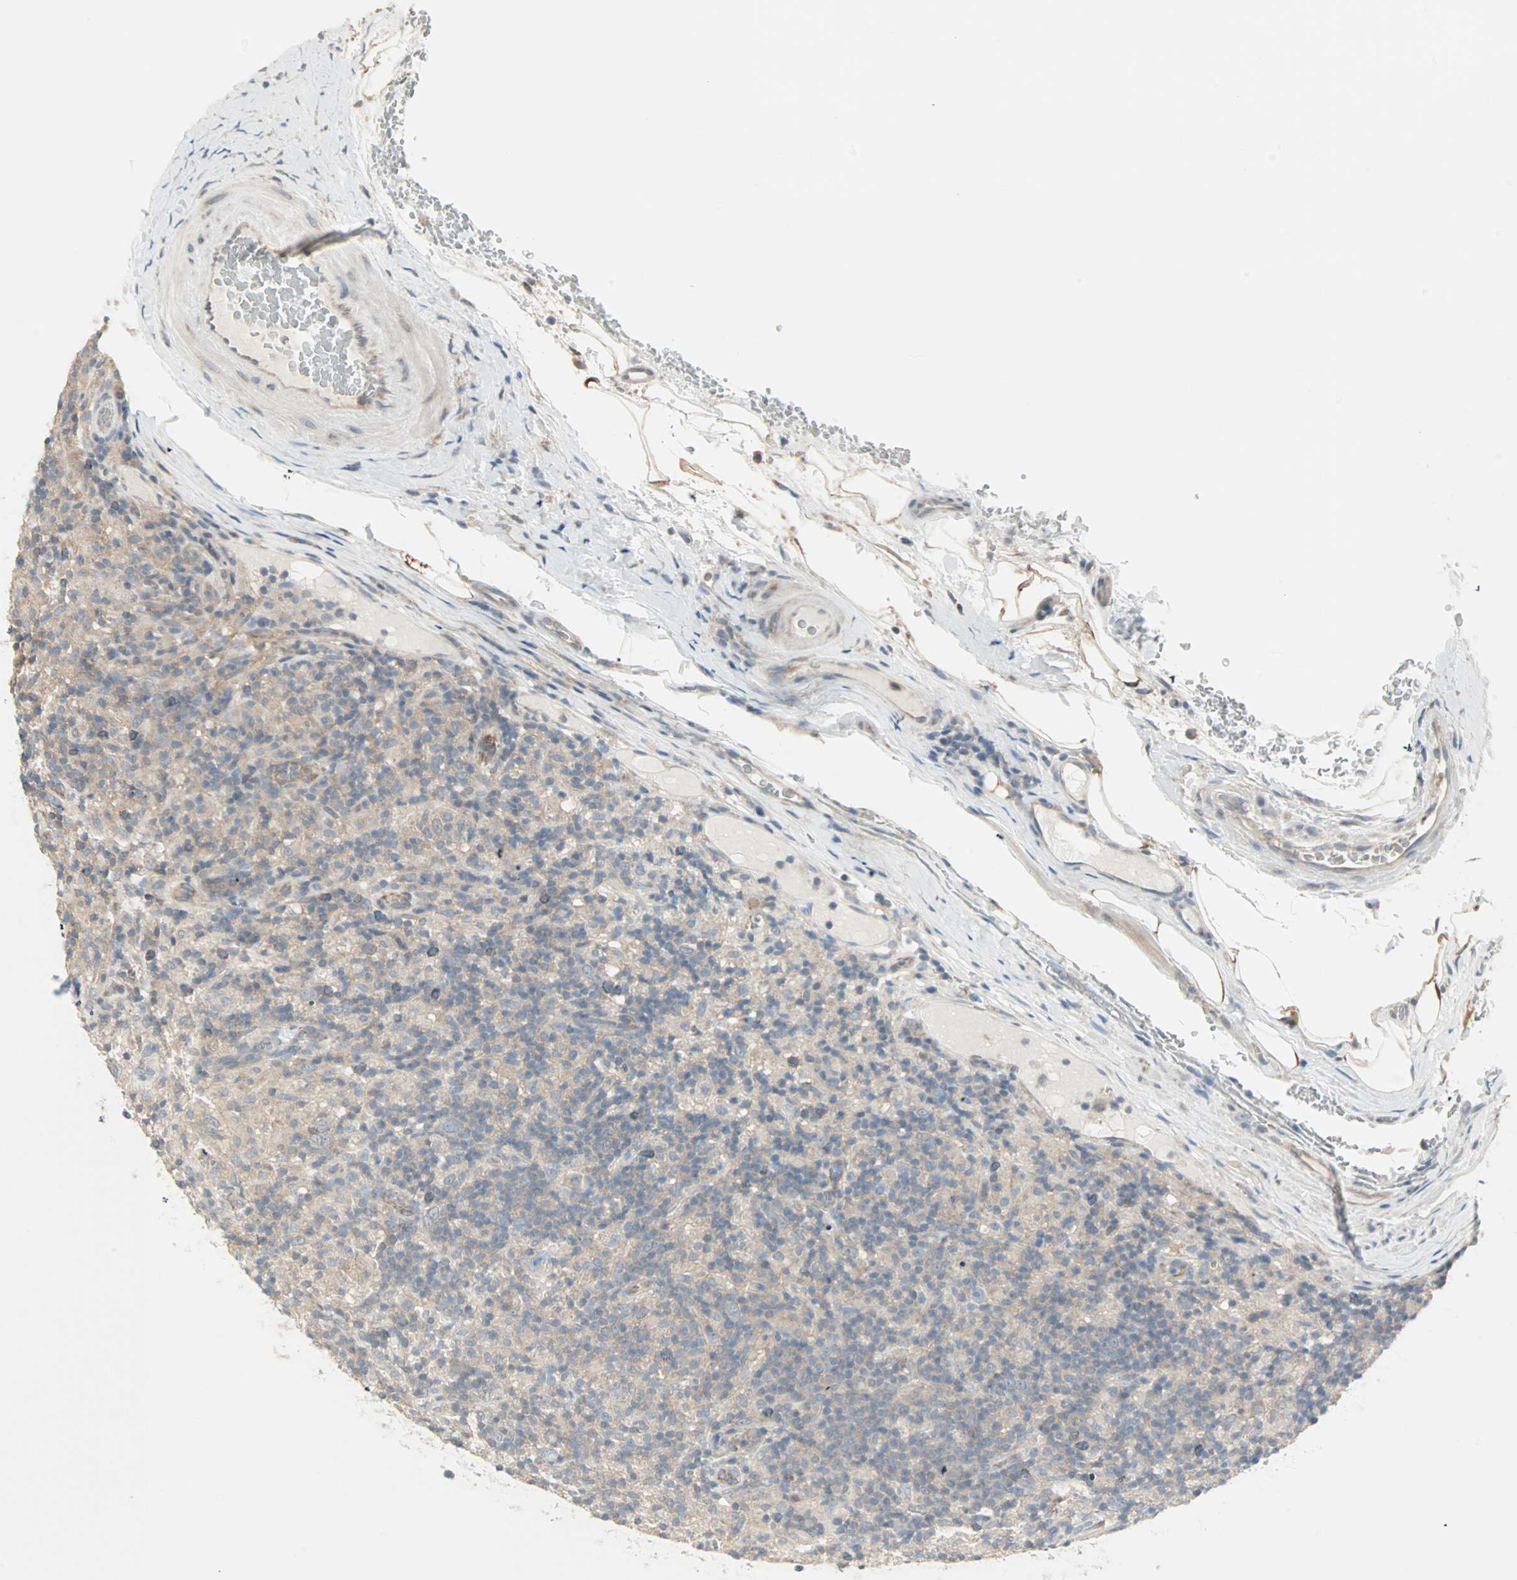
{"staining": {"intensity": "weak", "quantity": "<25%", "location": "cytoplasmic/membranous"}, "tissue": "lymphoma", "cell_type": "Tumor cells", "image_type": "cancer", "snomed": [{"axis": "morphology", "description": "Hodgkin's disease, NOS"}, {"axis": "topography", "description": "Lymph node"}], "caption": "Tumor cells are negative for protein expression in human lymphoma.", "gene": "ZFP36", "patient": {"sex": "male", "age": 70}}